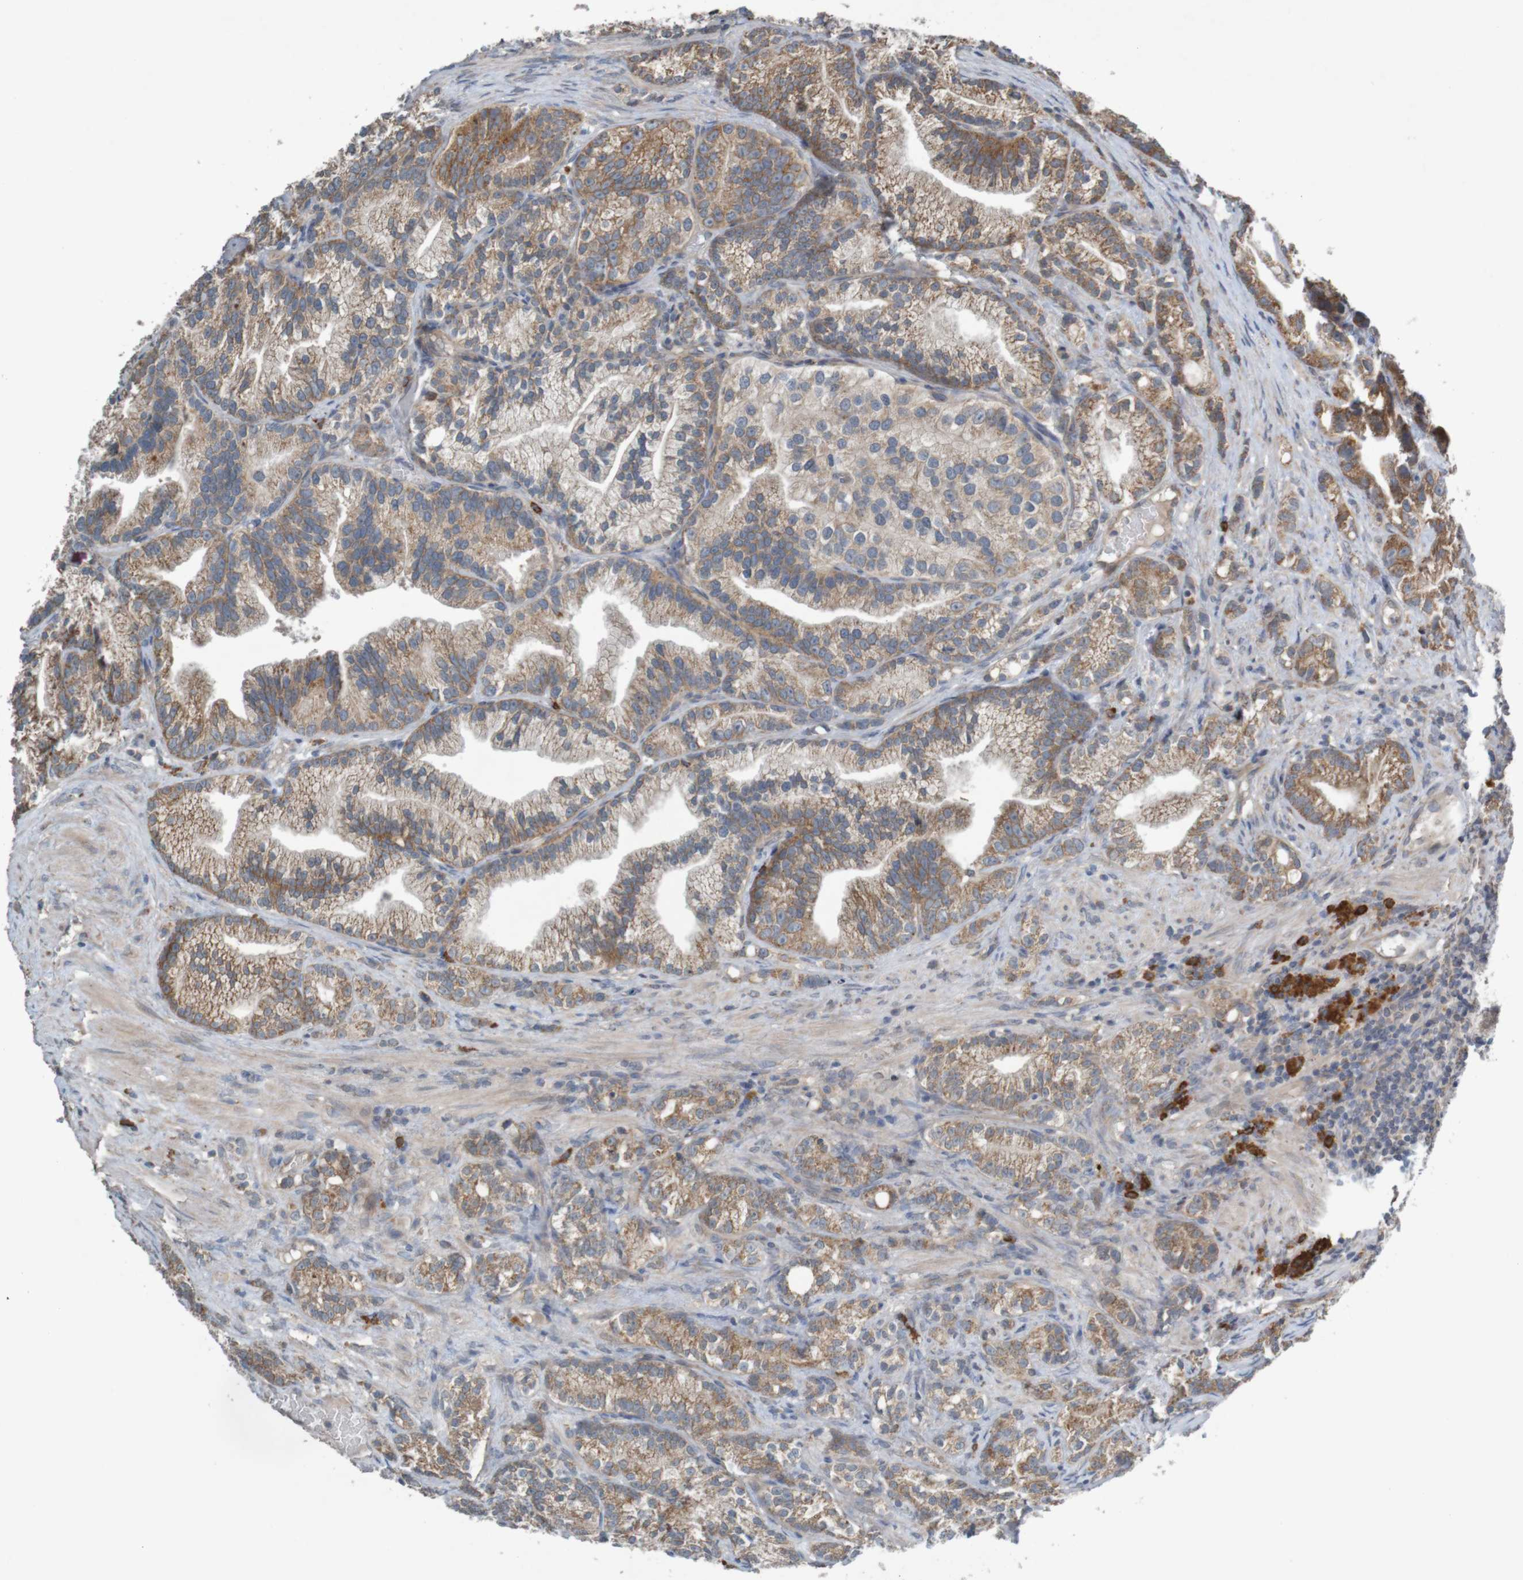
{"staining": {"intensity": "moderate", "quantity": ">75%", "location": "cytoplasmic/membranous"}, "tissue": "prostate cancer", "cell_type": "Tumor cells", "image_type": "cancer", "snomed": [{"axis": "morphology", "description": "Adenocarcinoma, Low grade"}, {"axis": "topography", "description": "Prostate"}], "caption": "This image reveals immunohistochemistry (IHC) staining of human low-grade adenocarcinoma (prostate), with medium moderate cytoplasmic/membranous staining in approximately >75% of tumor cells.", "gene": "B3GAT2", "patient": {"sex": "male", "age": 89}}